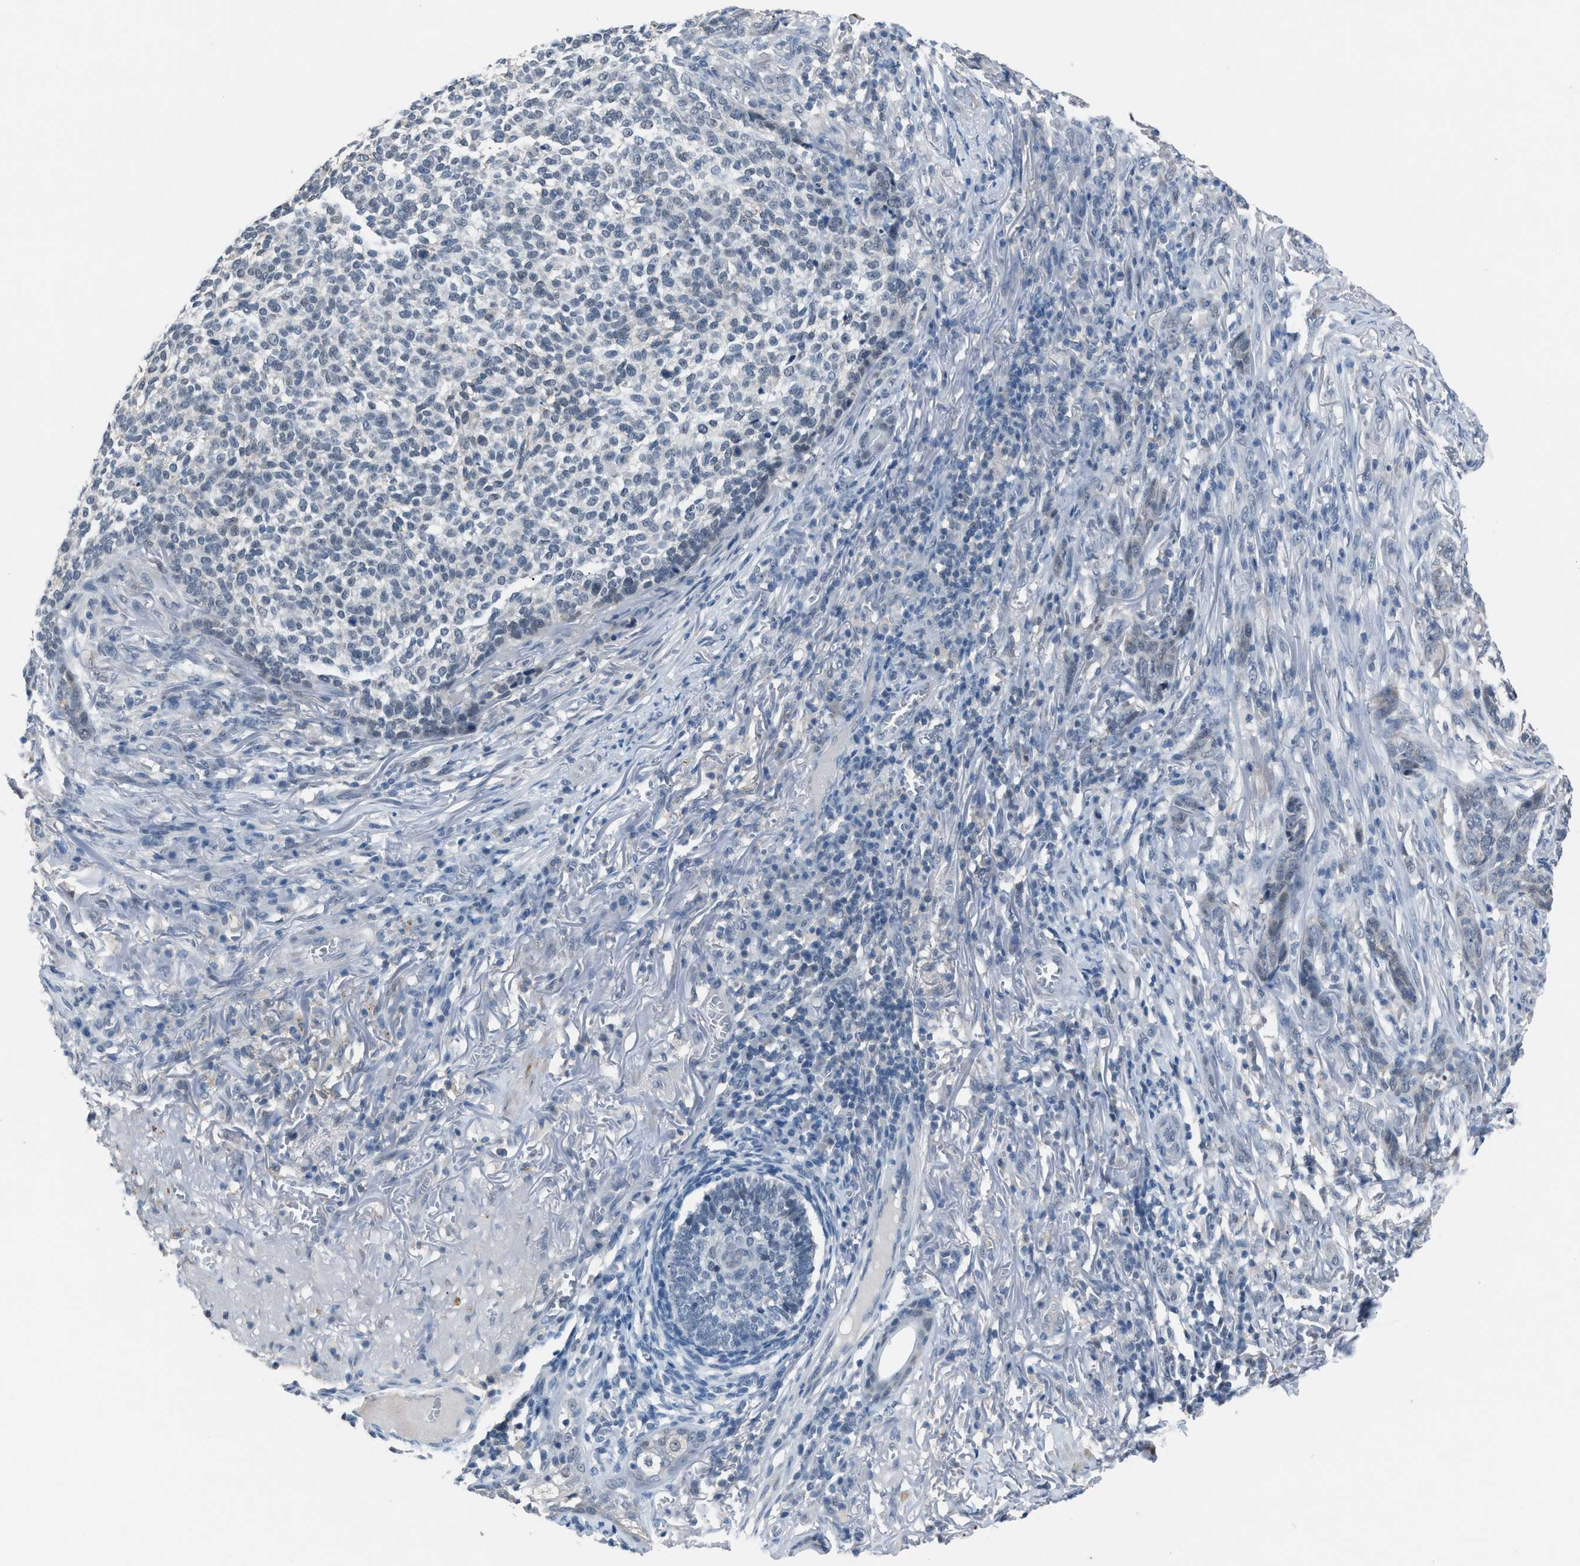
{"staining": {"intensity": "negative", "quantity": "none", "location": "none"}, "tissue": "skin cancer", "cell_type": "Tumor cells", "image_type": "cancer", "snomed": [{"axis": "morphology", "description": "Basal cell carcinoma"}, {"axis": "topography", "description": "Skin"}], "caption": "The histopathology image exhibits no significant expression in tumor cells of skin cancer (basal cell carcinoma).", "gene": "ANAPC11", "patient": {"sex": "male", "age": 85}}